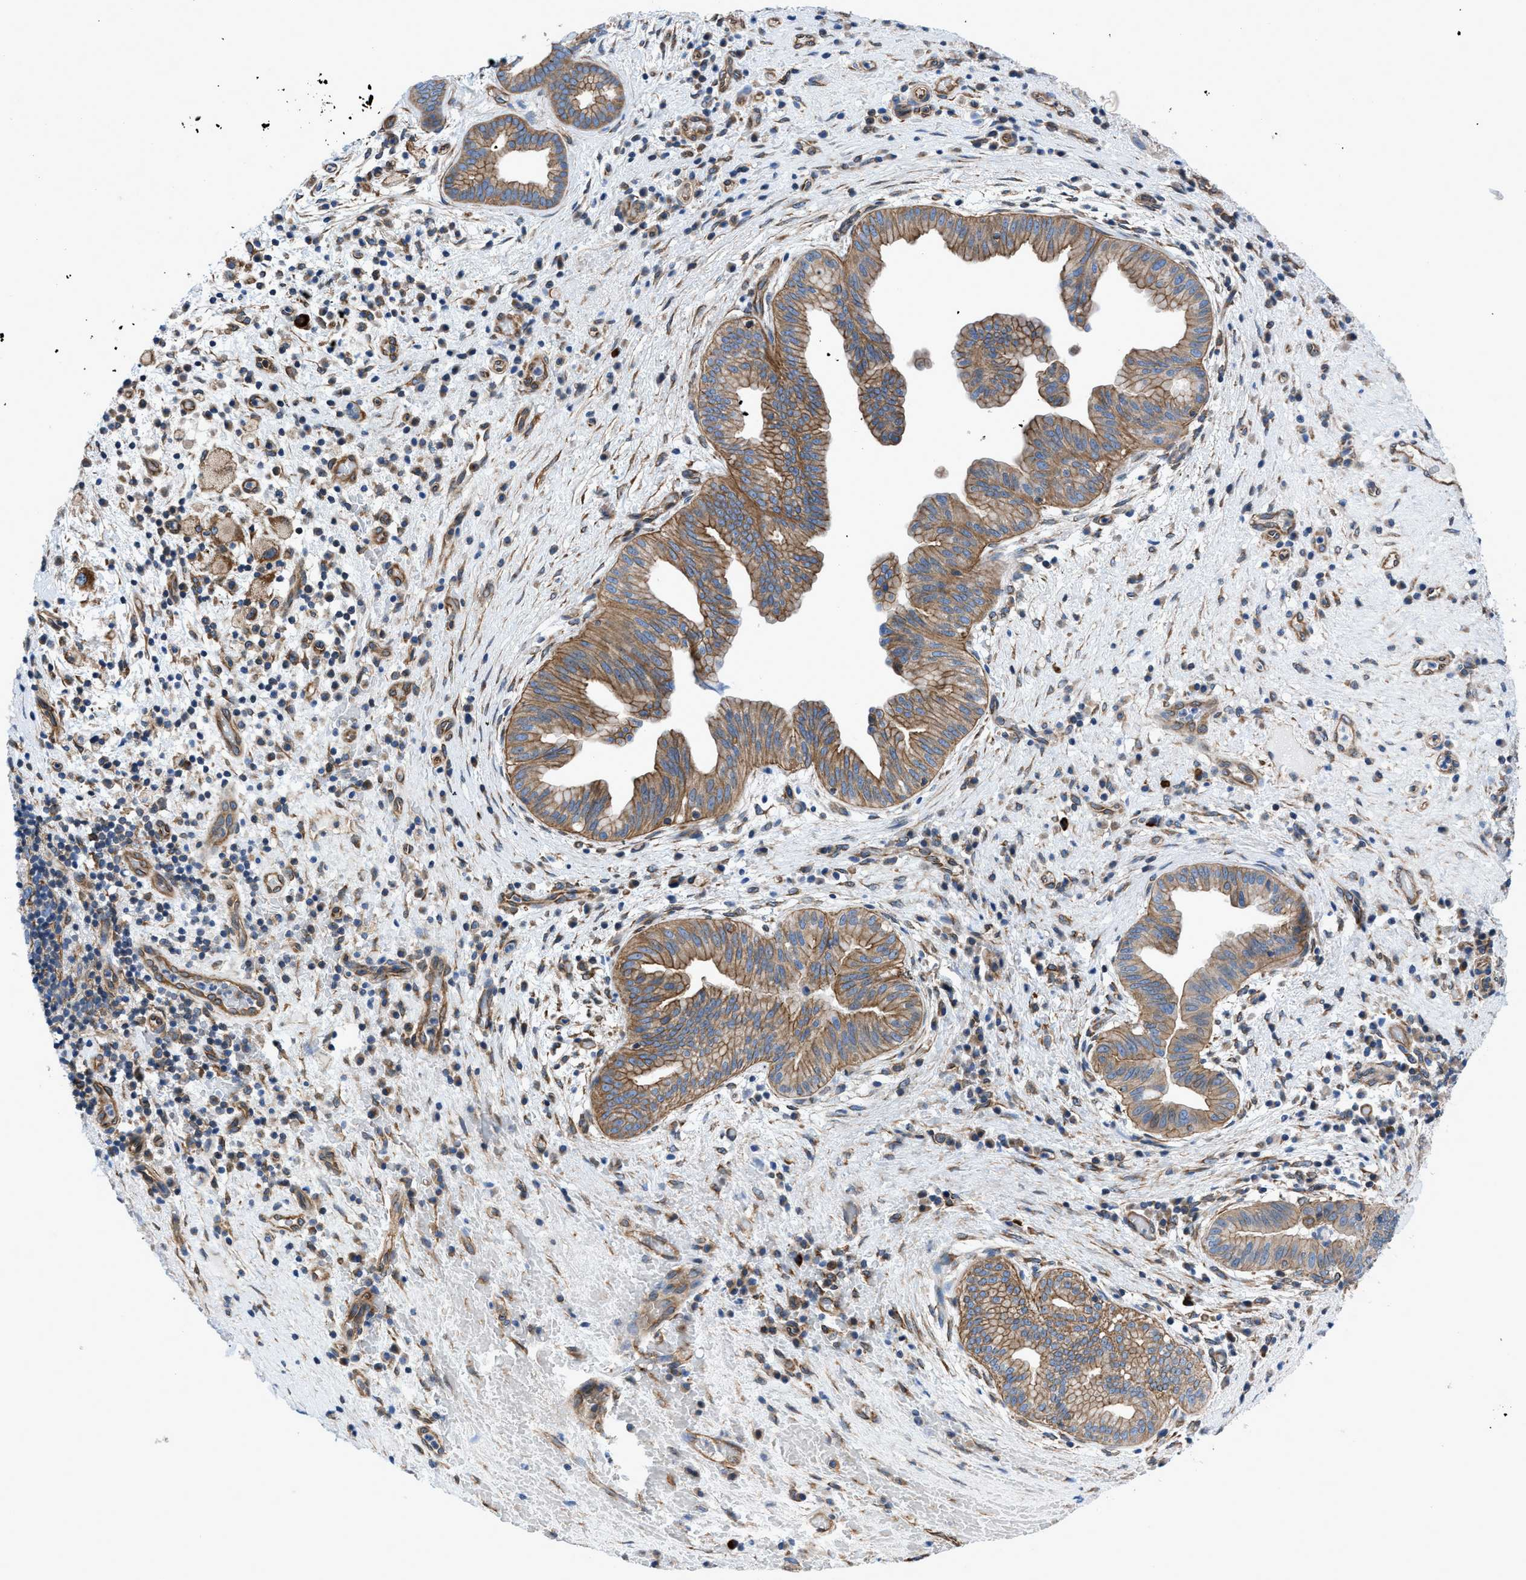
{"staining": {"intensity": "moderate", "quantity": ">75%", "location": "cytoplasmic/membranous"}, "tissue": "liver cancer", "cell_type": "Tumor cells", "image_type": "cancer", "snomed": [{"axis": "morphology", "description": "Cholangiocarcinoma"}, {"axis": "topography", "description": "Liver"}], "caption": "Human liver cancer stained with a protein marker exhibits moderate staining in tumor cells.", "gene": "DMAC1", "patient": {"sex": "female", "age": 38}}